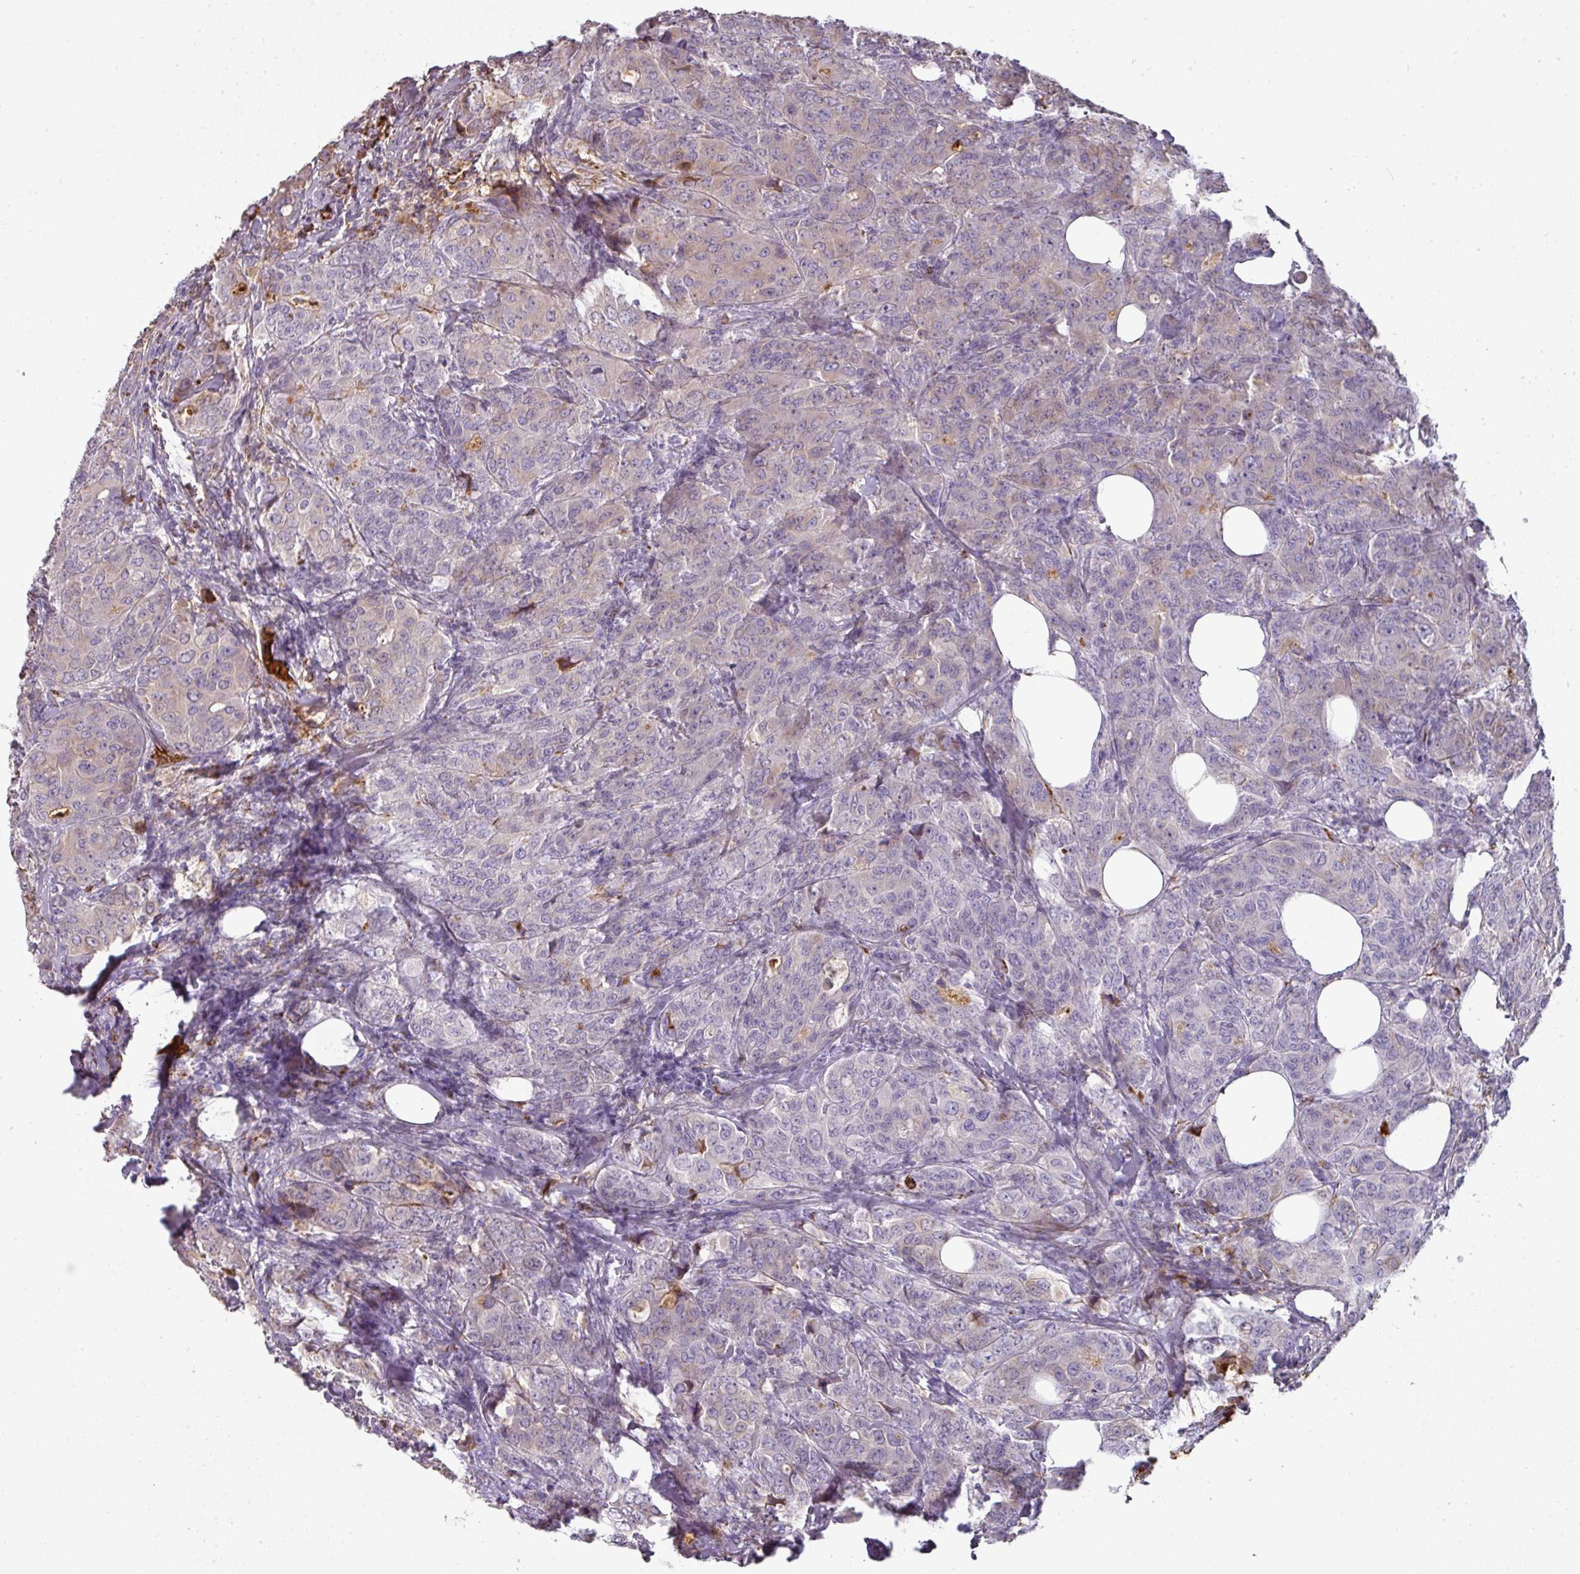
{"staining": {"intensity": "weak", "quantity": "25%-75%", "location": "cytoplasmic/membranous"}, "tissue": "breast cancer", "cell_type": "Tumor cells", "image_type": "cancer", "snomed": [{"axis": "morphology", "description": "Duct carcinoma"}, {"axis": "topography", "description": "Breast"}], "caption": "The photomicrograph displays immunohistochemical staining of breast cancer (infiltrating ductal carcinoma). There is weak cytoplasmic/membranous expression is appreciated in about 25%-75% of tumor cells. (IHC, brightfield microscopy, high magnification).", "gene": "CCZ1", "patient": {"sex": "female", "age": 43}}